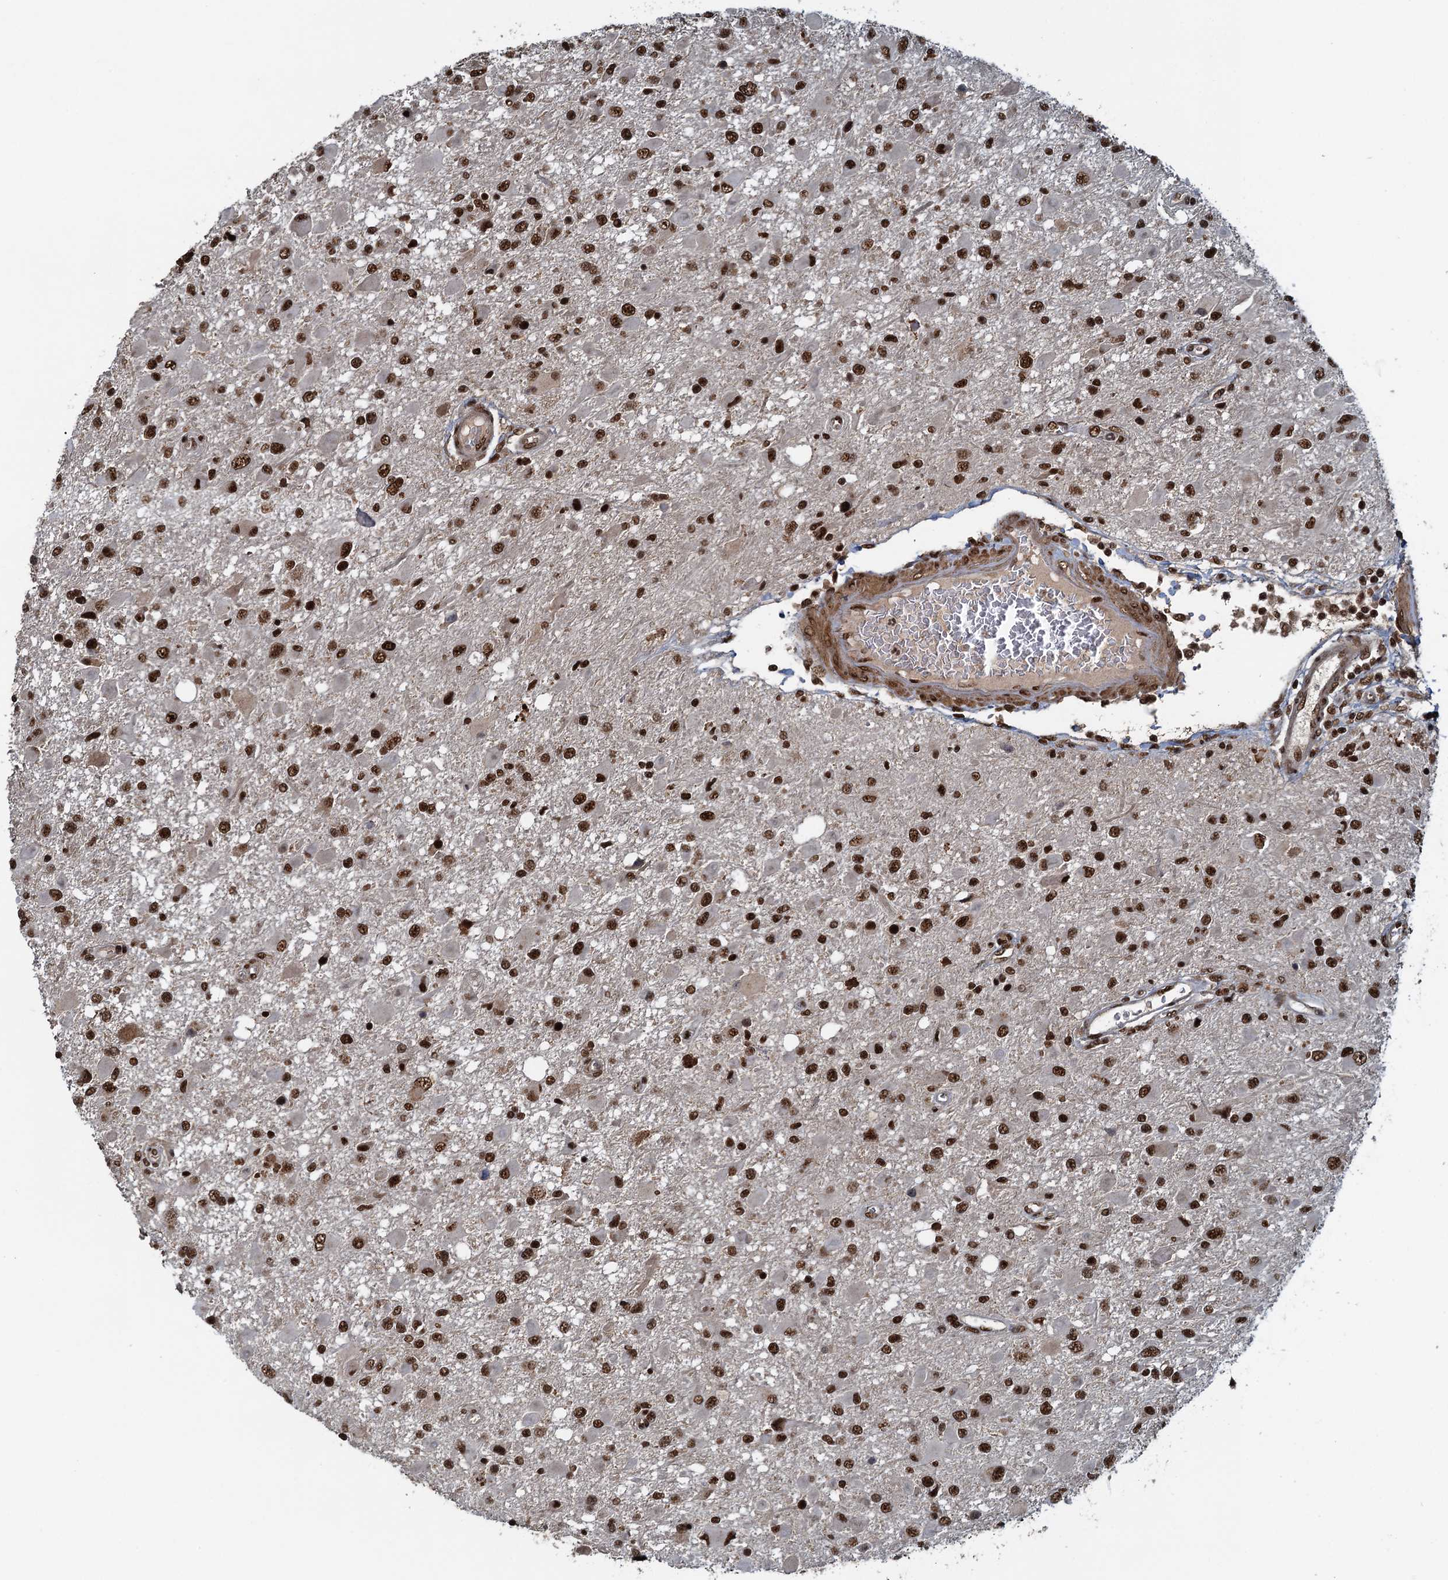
{"staining": {"intensity": "moderate", "quantity": ">75%", "location": "nuclear"}, "tissue": "glioma", "cell_type": "Tumor cells", "image_type": "cancer", "snomed": [{"axis": "morphology", "description": "Glioma, malignant, High grade"}, {"axis": "topography", "description": "Brain"}], "caption": "A medium amount of moderate nuclear expression is seen in about >75% of tumor cells in high-grade glioma (malignant) tissue. The staining was performed using DAB (3,3'-diaminobenzidine), with brown indicating positive protein expression. Nuclei are stained blue with hematoxylin.", "gene": "ZC3H18", "patient": {"sex": "male", "age": 53}}